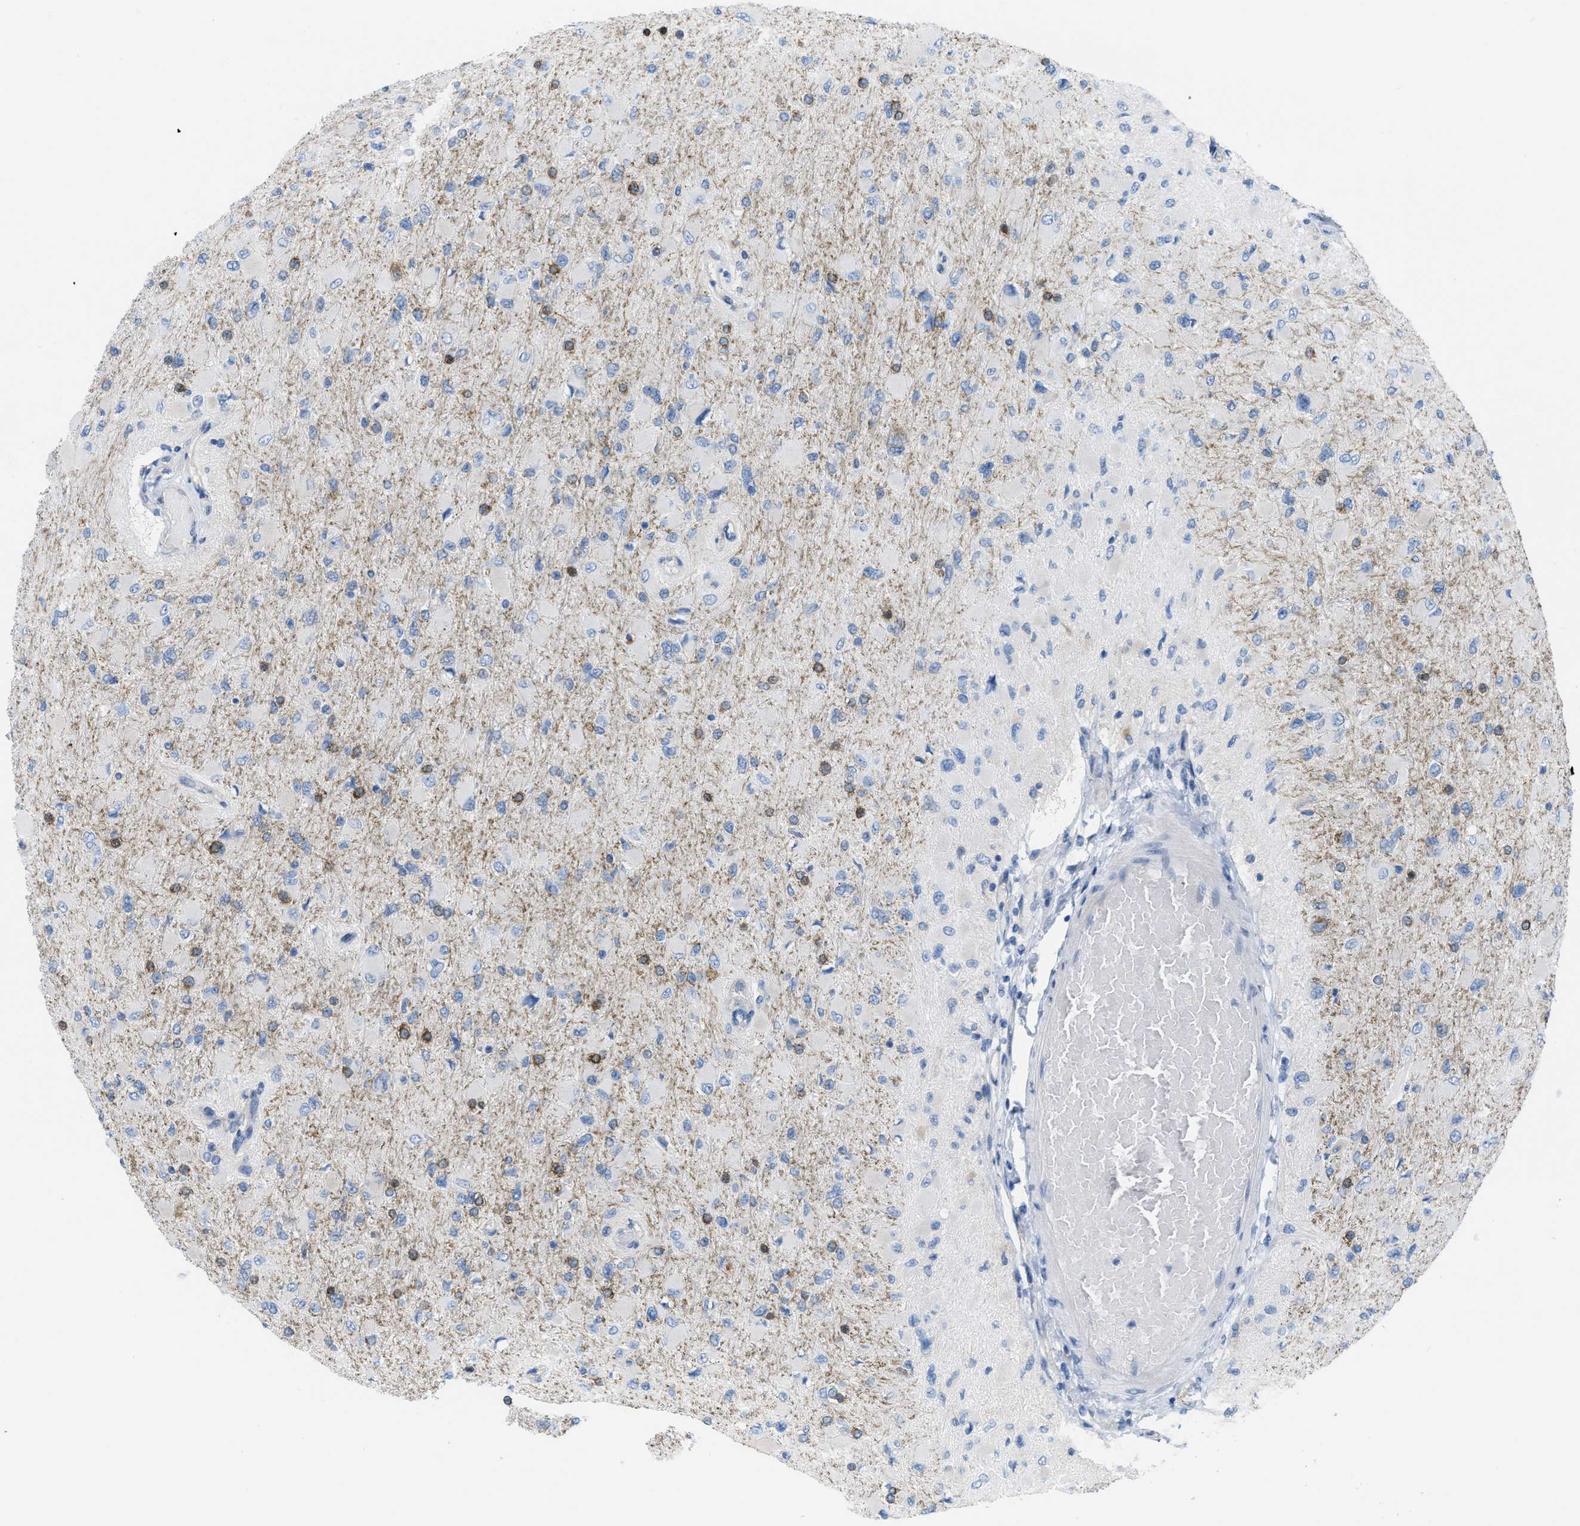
{"staining": {"intensity": "strong", "quantity": "<25%", "location": "cytoplasmic/membranous"}, "tissue": "glioma", "cell_type": "Tumor cells", "image_type": "cancer", "snomed": [{"axis": "morphology", "description": "Glioma, malignant, High grade"}, {"axis": "topography", "description": "Cerebral cortex"}], "caption": "High-magnification brightfield microscopy of high-grade glioma (malignant) stained with DAB (brown) and counterstained with hematoxylin (blue). tumor cells exhibit strong cytoplasmic/membranous positivity is appreciated in about<25% of cells.", "gene": "ASGR1", "patient": {"sex": "female", "age": 36}}